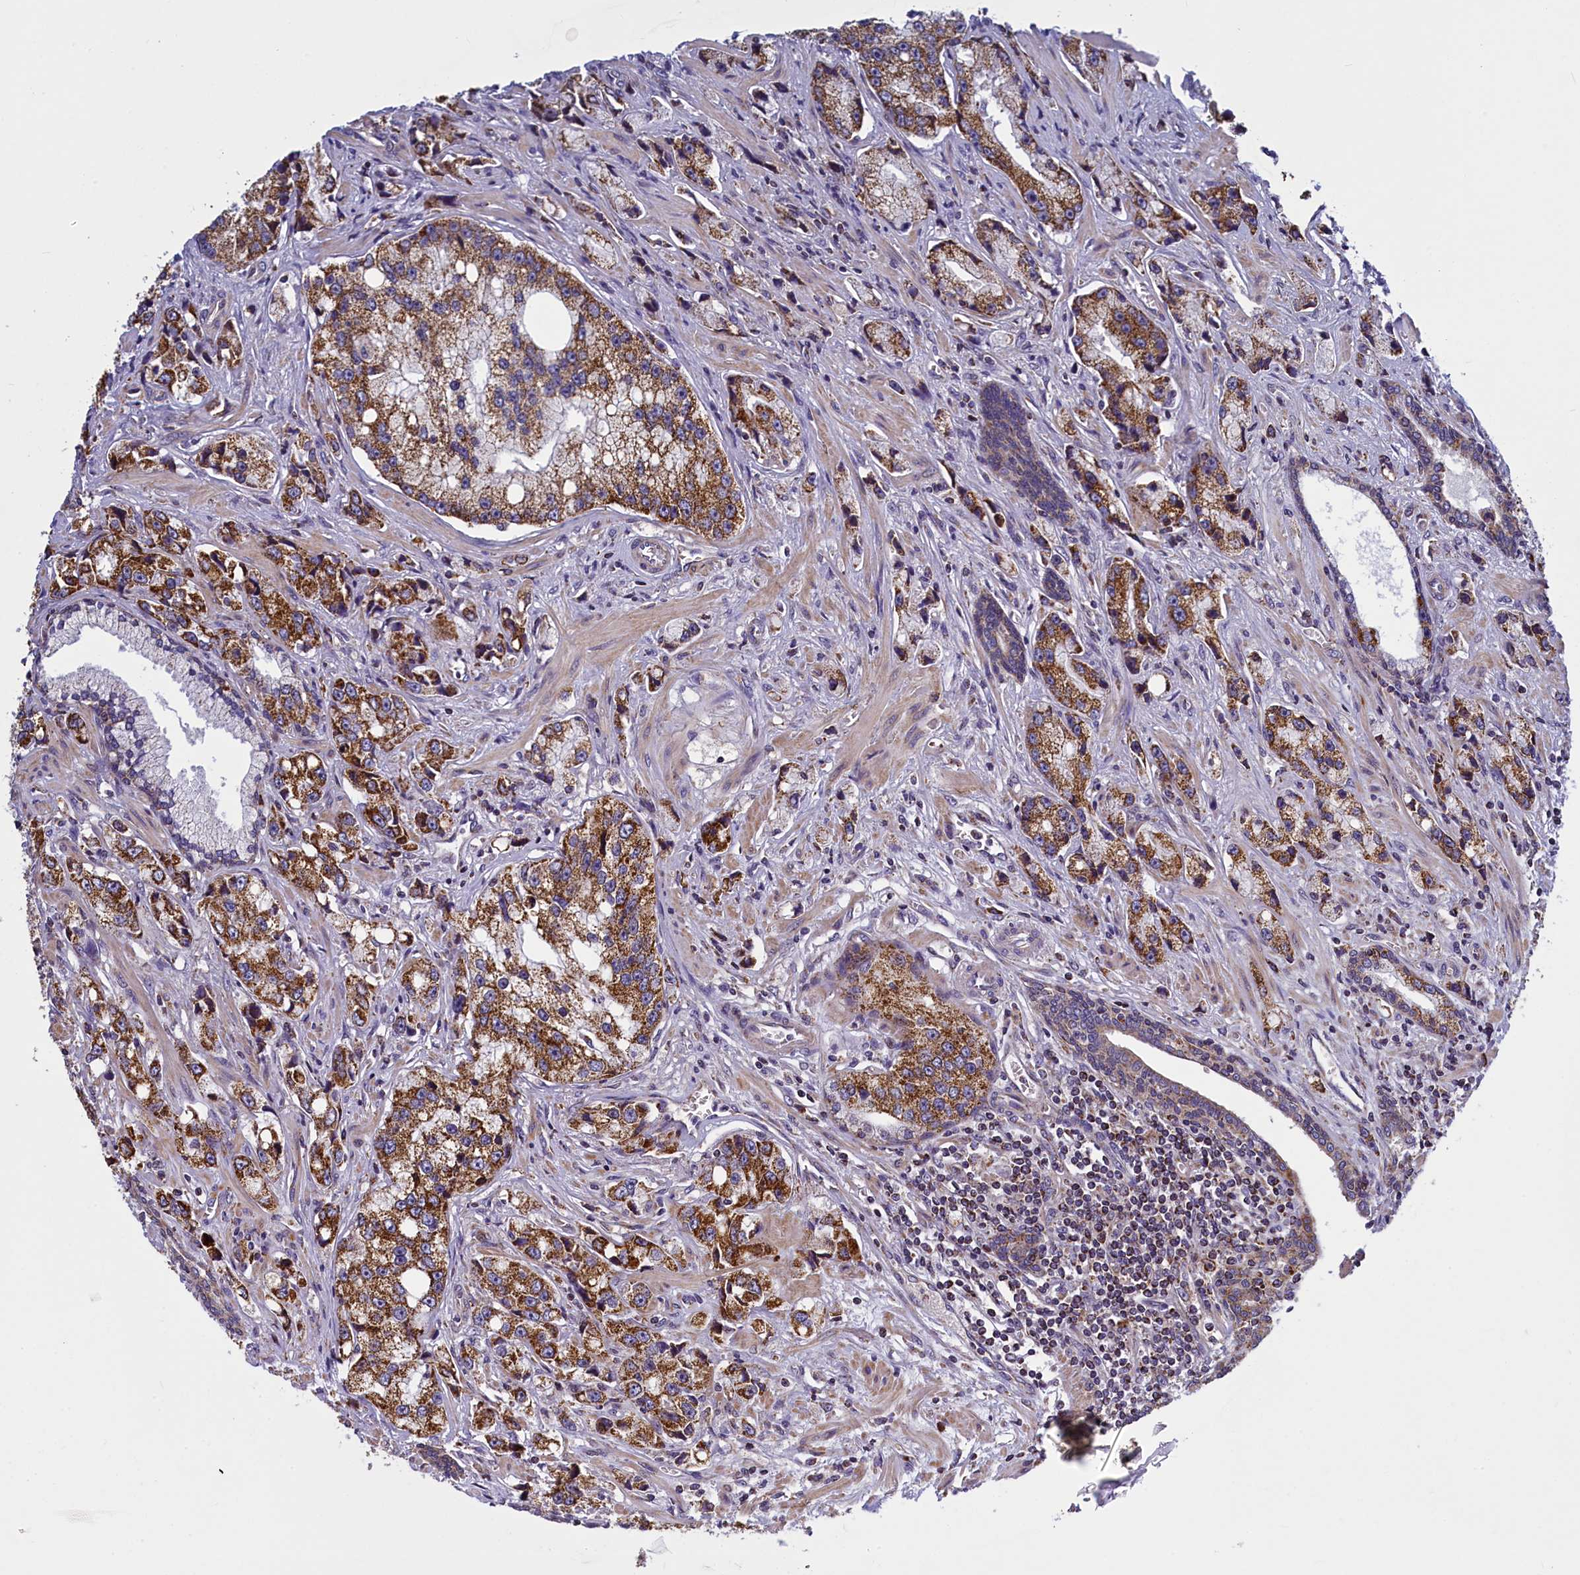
{"staining": {"intensity": "strong", "quantity": ">75%", "location": "cytoplasmic/membranous"}, "tissue": "prostate cancer", "cell_type": "Tumor cells", "image_type": "cancer", "snomed": [{"axis": "morphology", "description": "Adenocarcinoma, High grade"}, {"axis": "topography", "description": "Prostate"}], "caption": "Prostate adenocarcinoma (high-grade) stained for a protein (brown) displays strong cytoplasmic/membranous positive expression in approximately >75% of tumor cells.", "gene": "IFT122", "patient": {"sex": "male", "age": 74}}